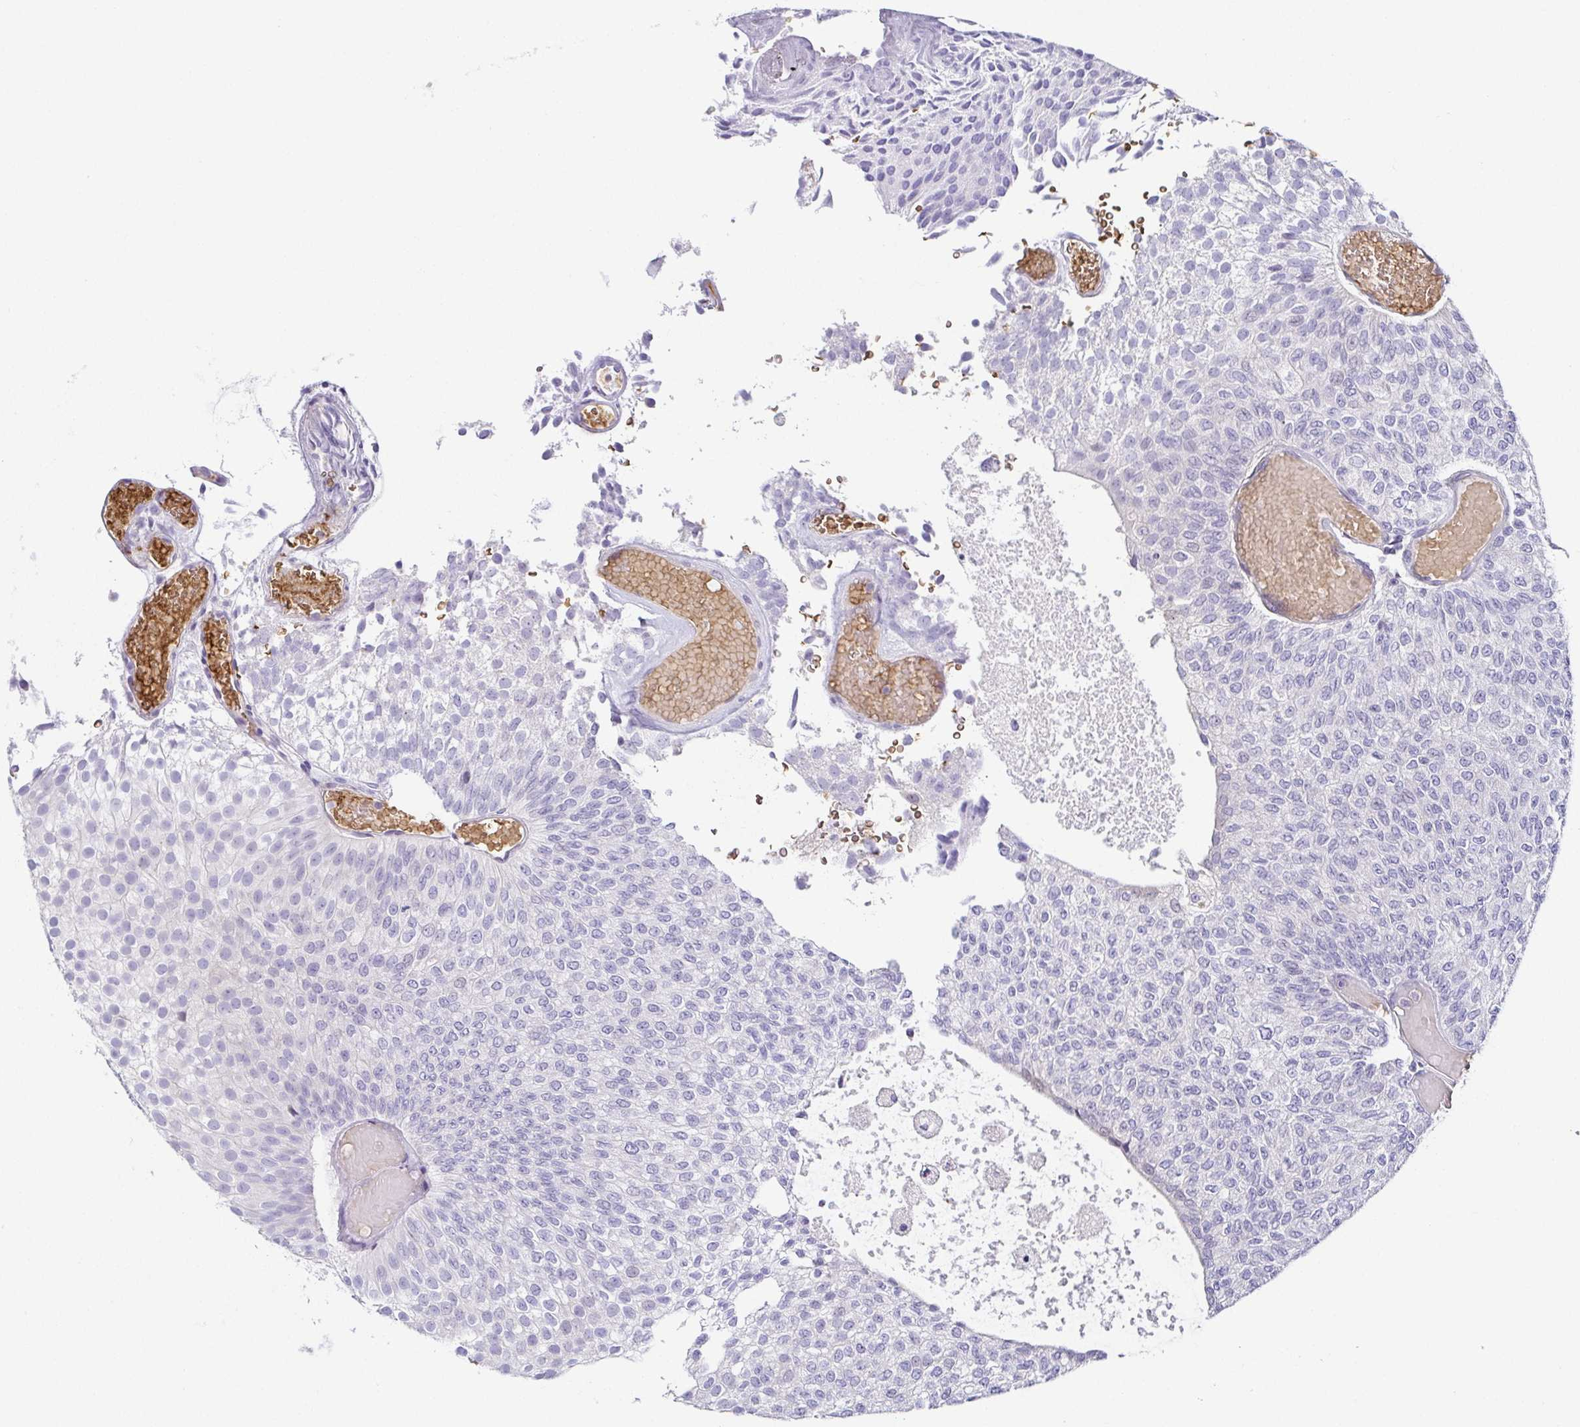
{"staining": {"intensity": "negative", "quantity": "none", "location": "none"}, "tissue": "urothelial cancer", "cell_type": "Tumor cells", "image_type": "cancer", "snomed": [{"axis": "morphology", "description": "Urothelial carcinoma, Low grade"}, {"axis": "topography", "description": "Urinary bladder"}], "caption": "High magnification brightfield microscopy of low-grade urothelial carcinoma stained with DAB (3,3'-diaminobenzidine) (brown) and counterstained with hematoxylin (blue): tumor cells show no significant expression.", "gene": "FAM162B", "patient": {"sex": "male", "age": 78}}